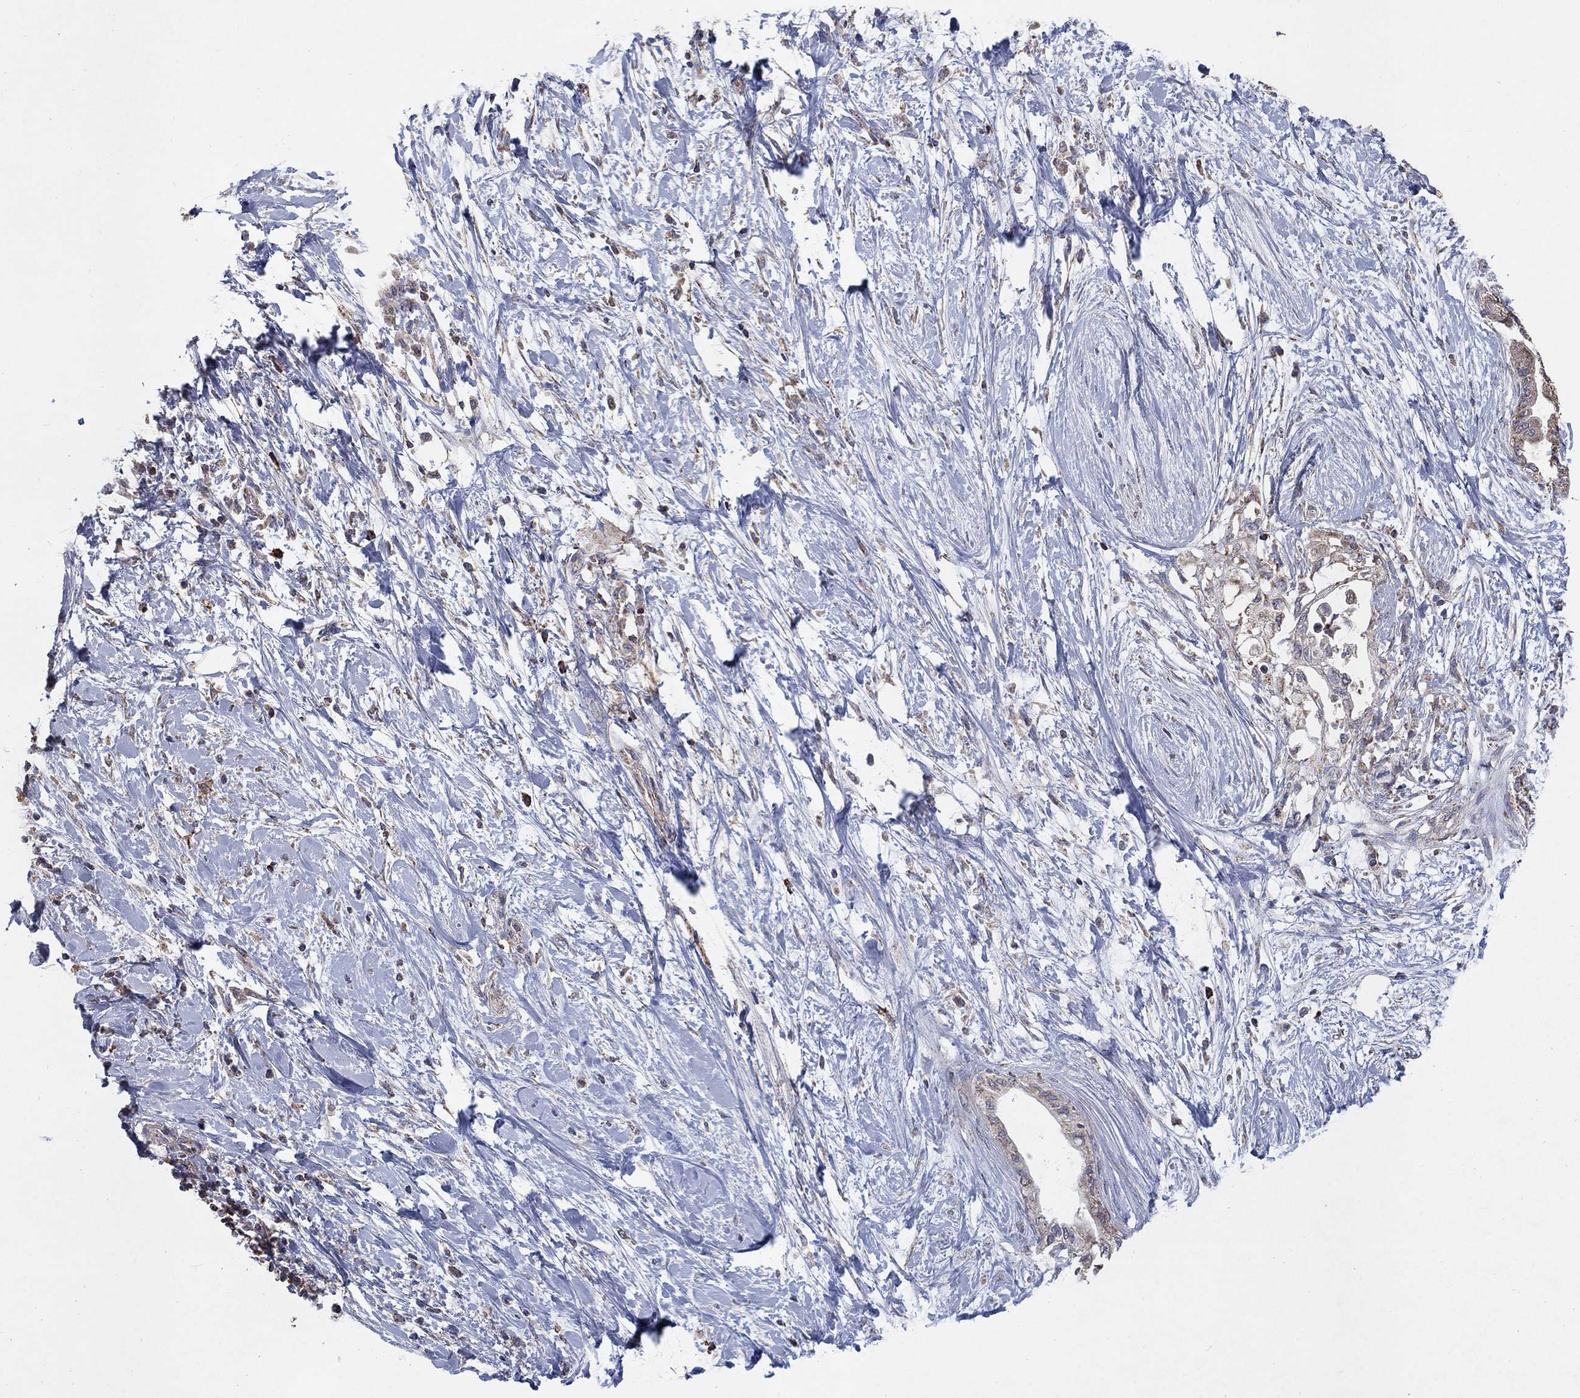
{"staining": {"intensity": "weak", "quantity": ">75%", "location": "cytoplasmic/membranous"}, "tissue": "pancreatic cancer", "cell_type": "Tumor cells", "image_type": "cancer", "snomed": [{"axis": "morphology", "description": "Normal tissue, NOS"}, {"axis": "morphology", "description": "Adenocarcinoma, NOS"}, {"axis": "topography", "description": "Pancreas"}, {"axis": "topography", "description": "Duodenum"}], "caption": "Brown immunohistochemical staining in human pancreatic cancer (adenocarcinoma) exhibits weak cytoplasmic/membranous expression in approximately >75% of tumor cells.", "gene": "GPSM1", "patient": {"sex": "female", "age": 60}}